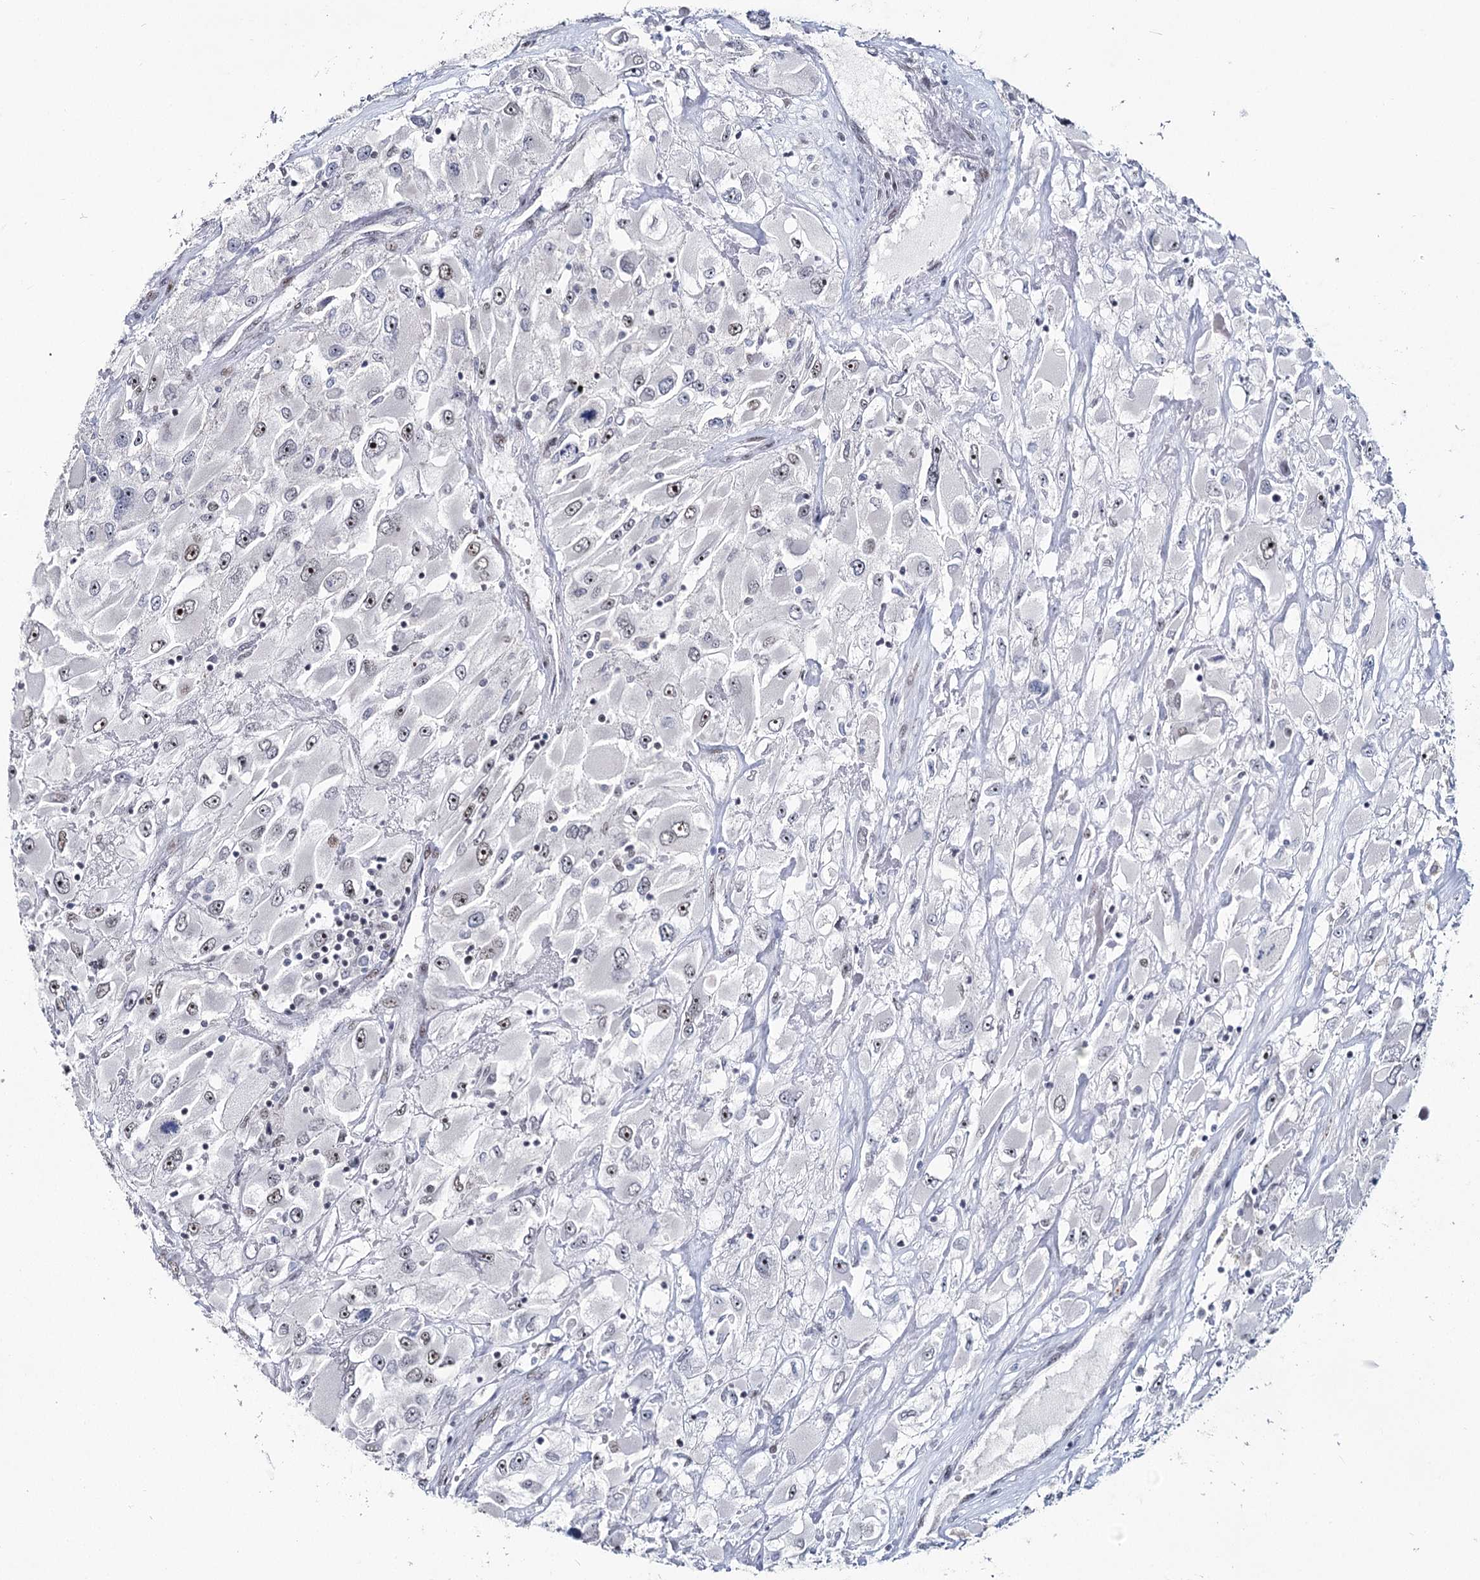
{"staining": {"intensity": "strong", "quantity": ">75%", "location": "nuclear"}, "tissue": "renal cancer", "cell_type": "Tumor cells", "image_type": "cancer", "snomed": [{"axis": "morphology", "description": "Adenocarcinoma, NOS"}, {"axis": "topography", "description": "Kidney"}], "caption": "Immunohistochemistry (IHC) (DAB) staining of adenocarcinoma (renal) reveals strong nuclear protein expression in about >75% of tumor cells.", "gene": "SCAF8", "patient": {"sex": "female", "age": 52}}